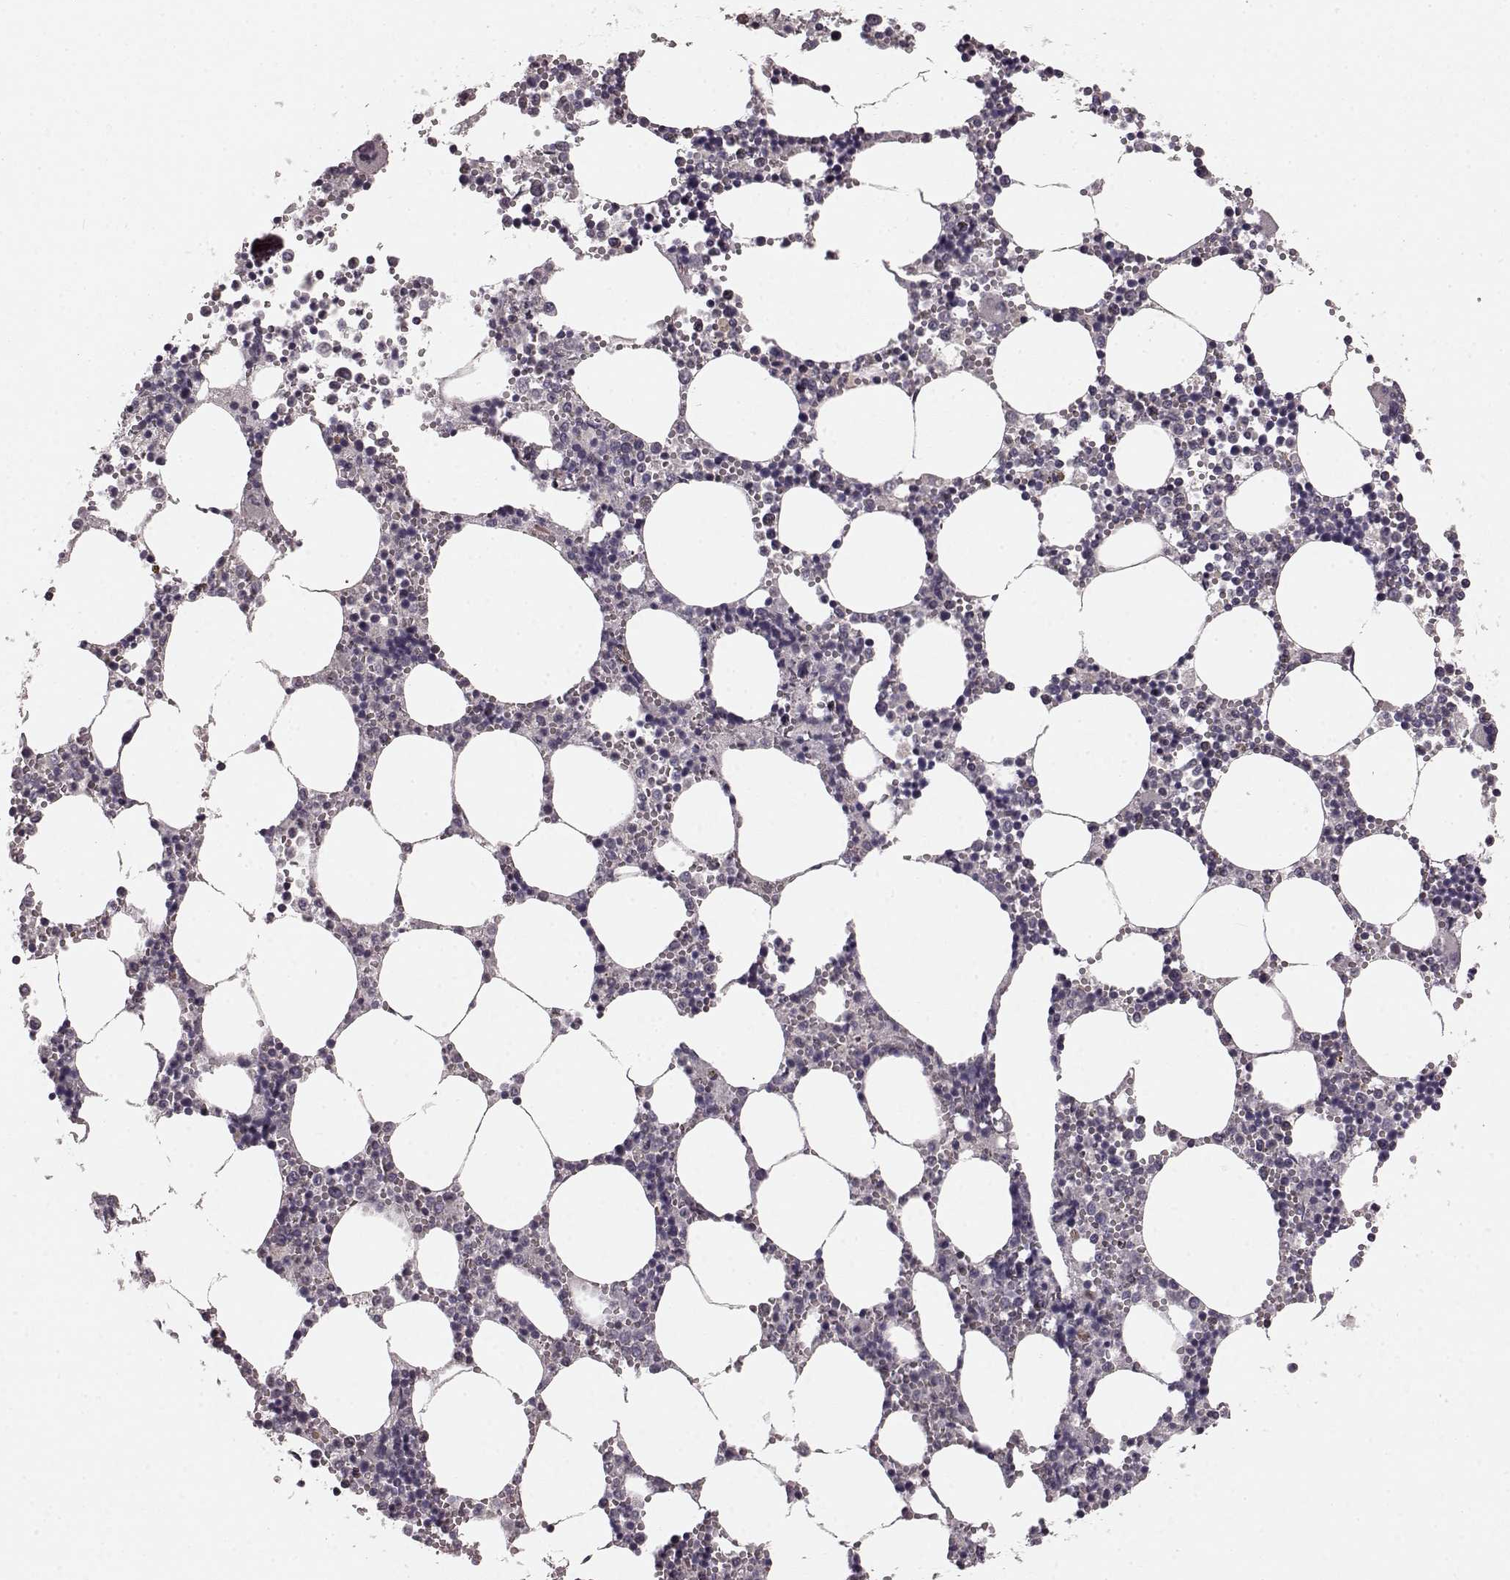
{"staining": {"intensity": "negative", "quantity": "none", "location": "none"}, "tissue": "bone marrow", "cell_type": "Hematopoietic cells", "image_type": "normal", "snomed": [{"axis": "morphology", "description": "Normal tissue, NOS"}, {"axis": "topography", "description": "Bone marrow"}], "caption": "An image of bone marrow stained for a protein shows no brown staining in hematopoietic cells. (DAB IHC visualized using brightfield microscopy, high magnification).", "gene": "SLC22A18", "patient": {"sex": "male", "age": 54}}